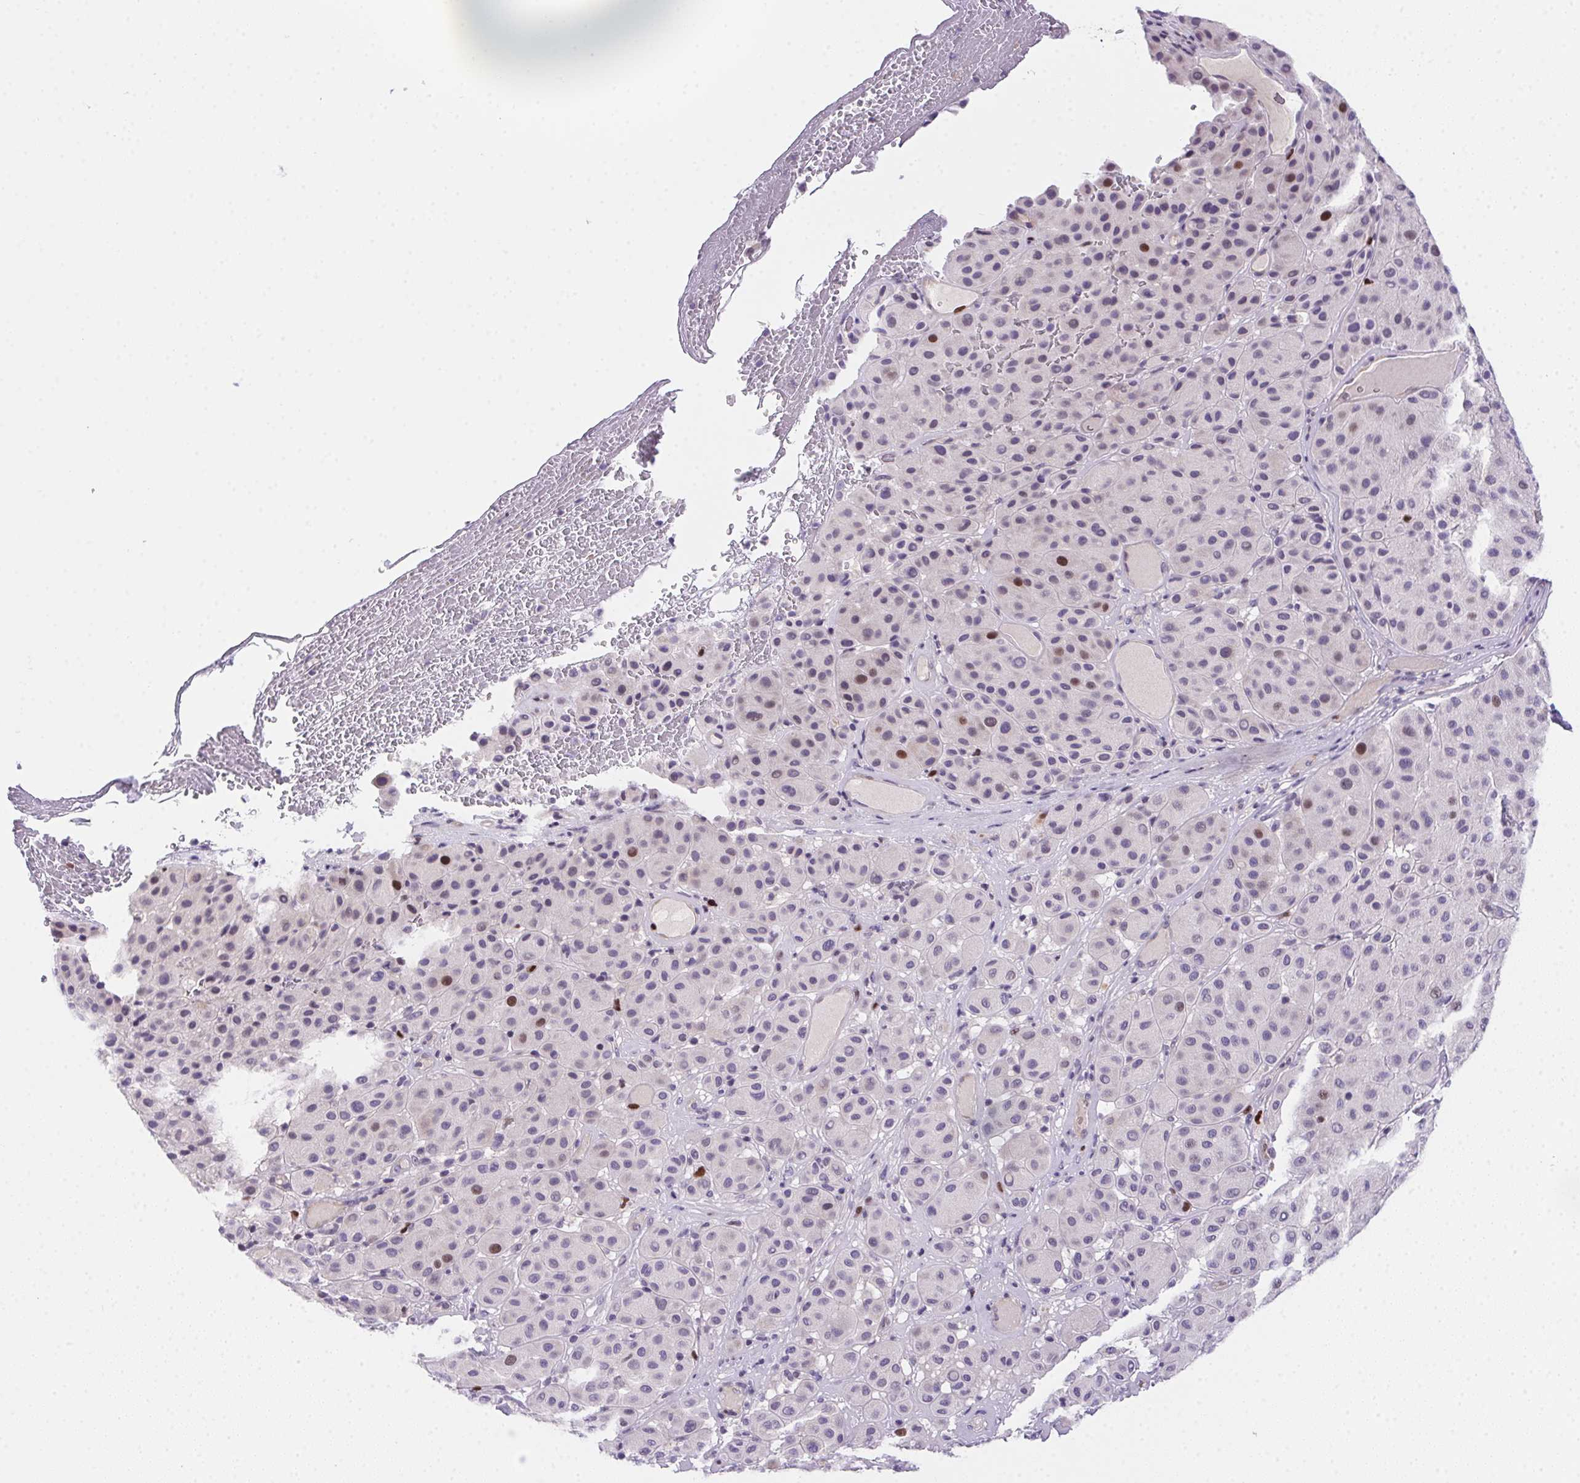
{"staining": {"intensity": "moderate", "quantity": "<25%", "location": "nuclear"}, "tissue": "melanoma", "cell_type": "Tumor cells", "image_type": "cancer", "snomed": [{"axis": "morphology", "description": "Malignant melanoma, Metastatic site"}, {"axis": "topography", "description": "Smooth muscle"}], "caption": "A micrograph of human malignant melanoma (metastatic site) stained for a protein displays moderate nuclear brown staining in tumor cells.", "gene": "HELLS", "patient": {"sex": "male", "age": 41}}